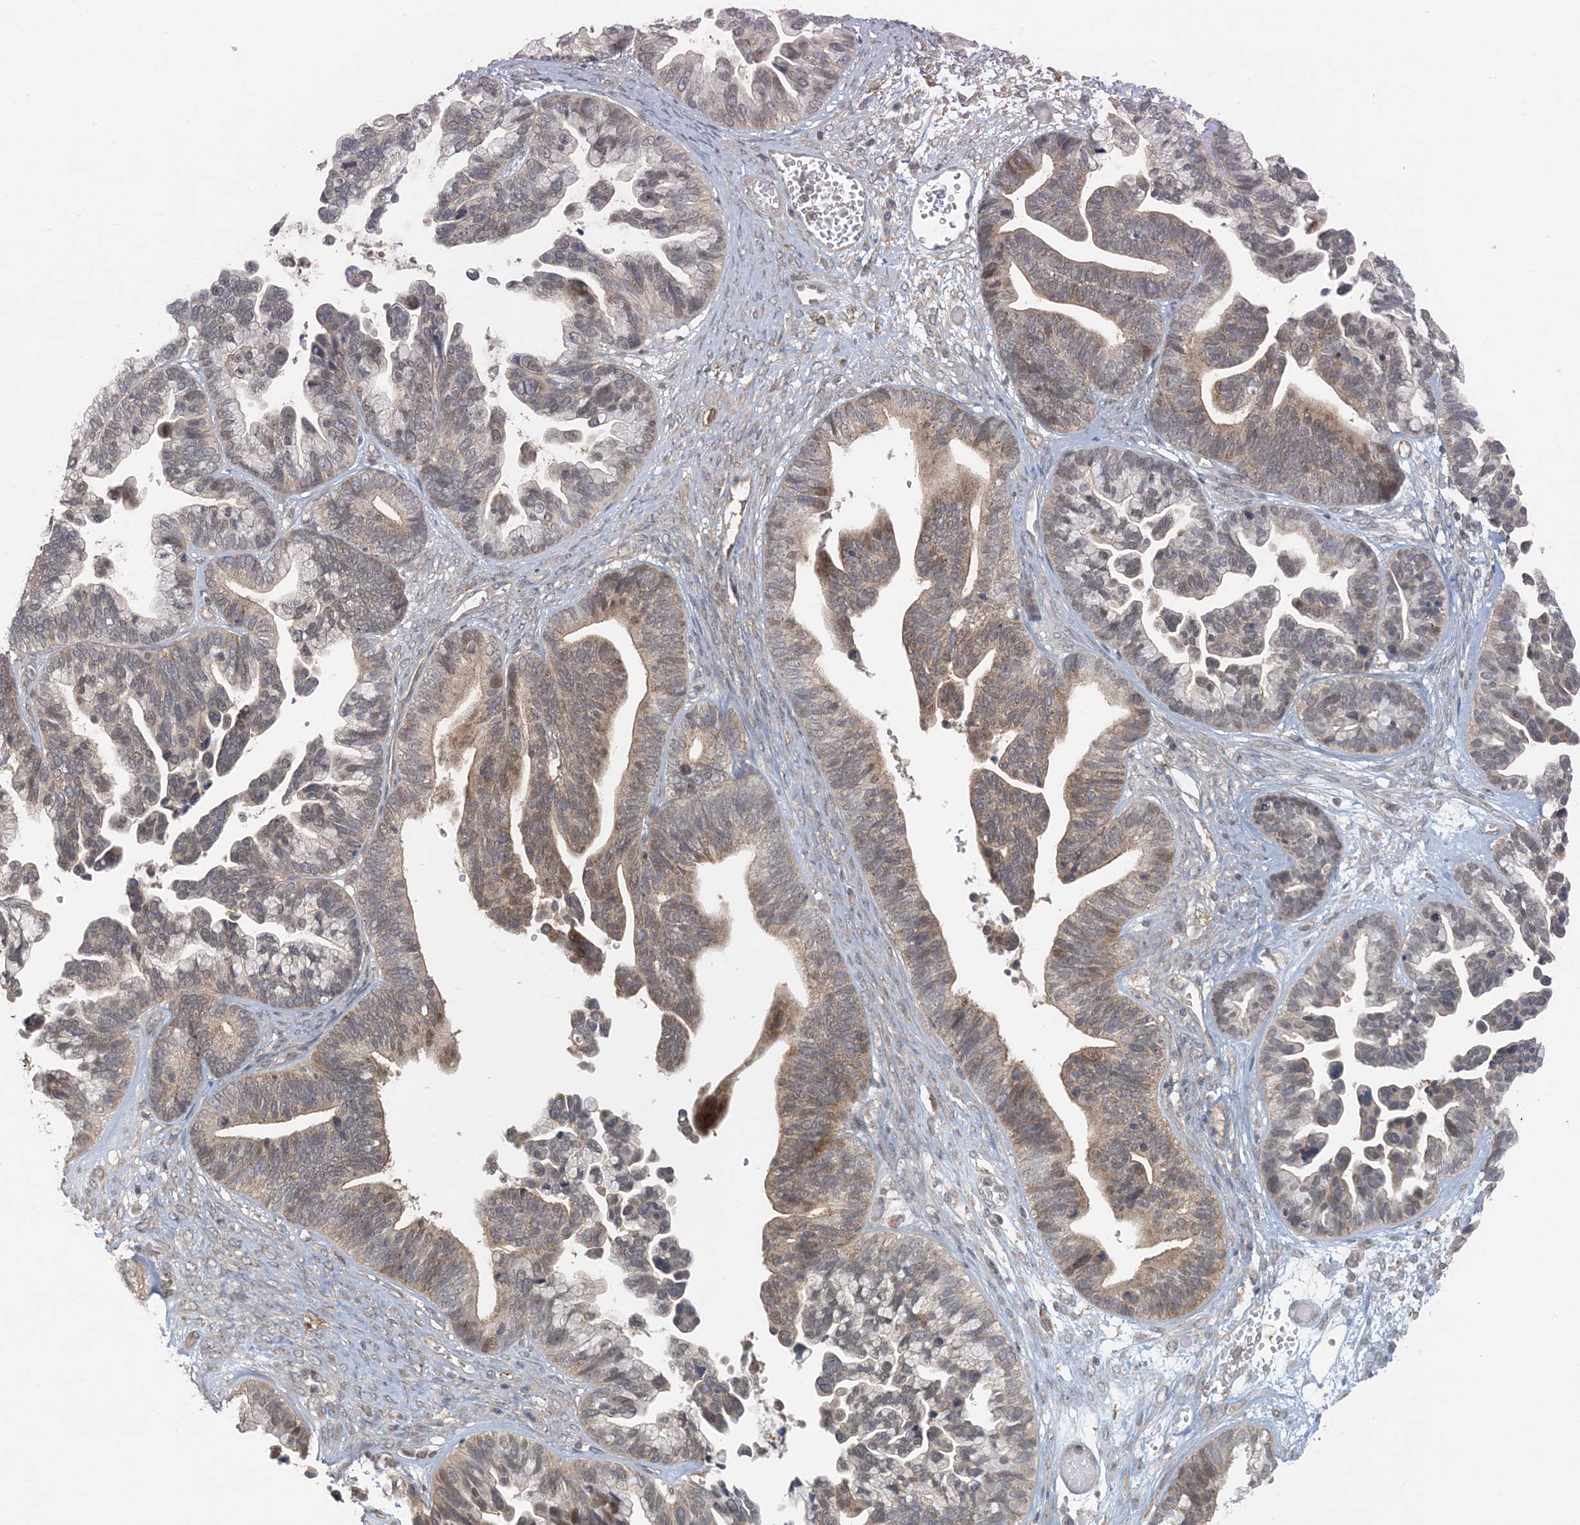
{"staining": {"intensity": "weak", "quantity": "25%-75%", "location": "cytoplasmic/membranous"}, "tissue": "ovarian cancer", "cell_type": "Tumor cells", "image_type": "cancer", "snomed": [{"axis": "morphology", "description": "Cystadenocarcinoma, serous, NOS"}, {"axis": "topography", "description": "Ovary"}], "caption": "There is low levels of weak cytoplasmic/membranous expression in tumor cells of ovarian cancer (serous cystadenocarcinoma), as demonstrated by immunohistochemical staining (brown color).", "gene": "OBI1", "patient": {"sex": "female", "age": 56}}